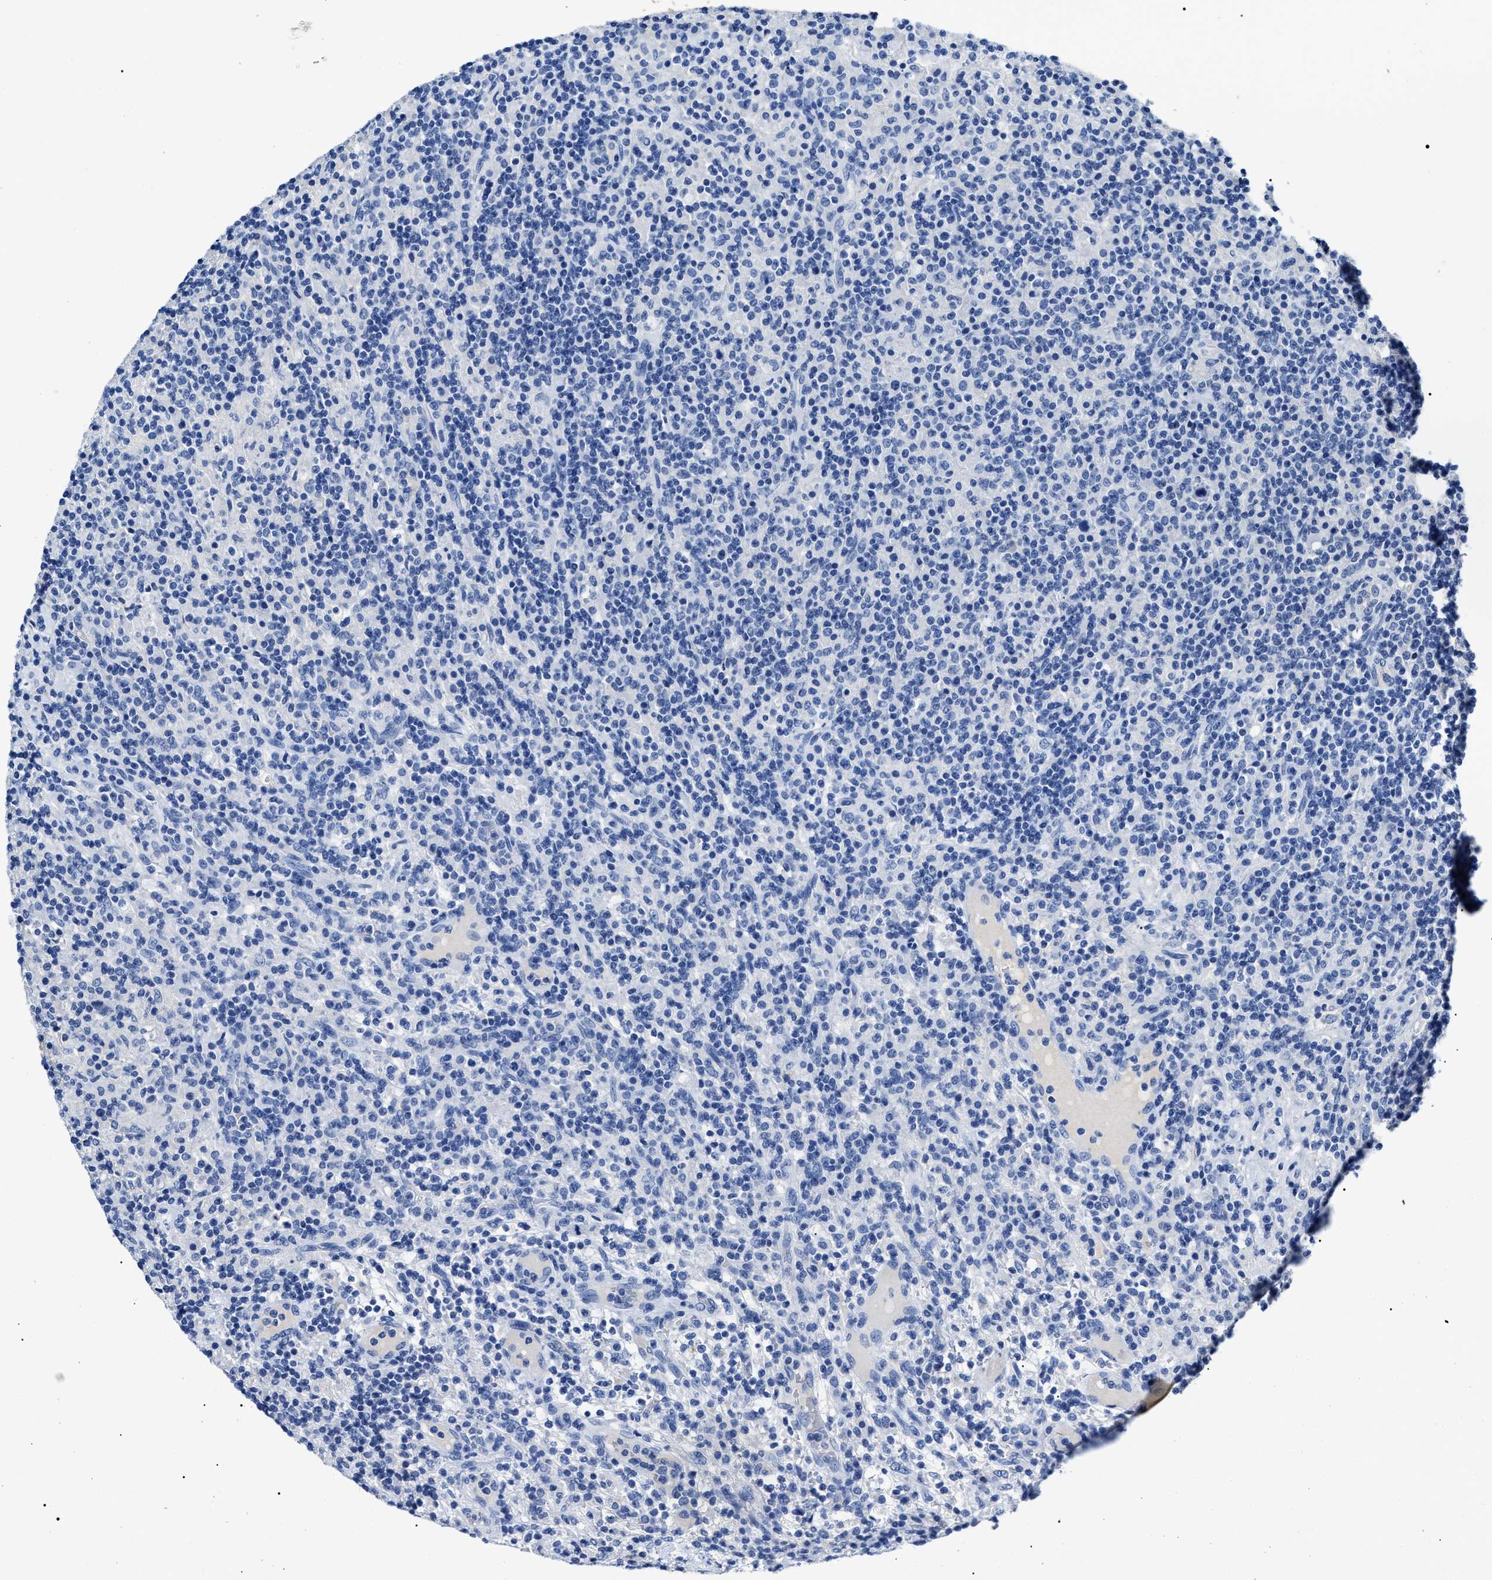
{"staining": {"intensity": "negative", "quantity": "none", "location": "none"}, "tissue": "lymphoma", "cell_type": "Tumor cells", "image_type": "cancer", "snomed": [{"axis": "morphology", "description": "Hodgkin's disease, NOS"}, {"axis": "topography", "description": "Lymph node"}], "caption": "Immunohistochemistry of lymphoma exhibits no expression in tumor cells. The staining was performed using DAB to visualize the protein expression in brown, while the nuclei were stained in blue with hematoxylin (Magnification: 20x).", "gene": "LRRC8E", "patient": {"sex": "male", "age": 70}}